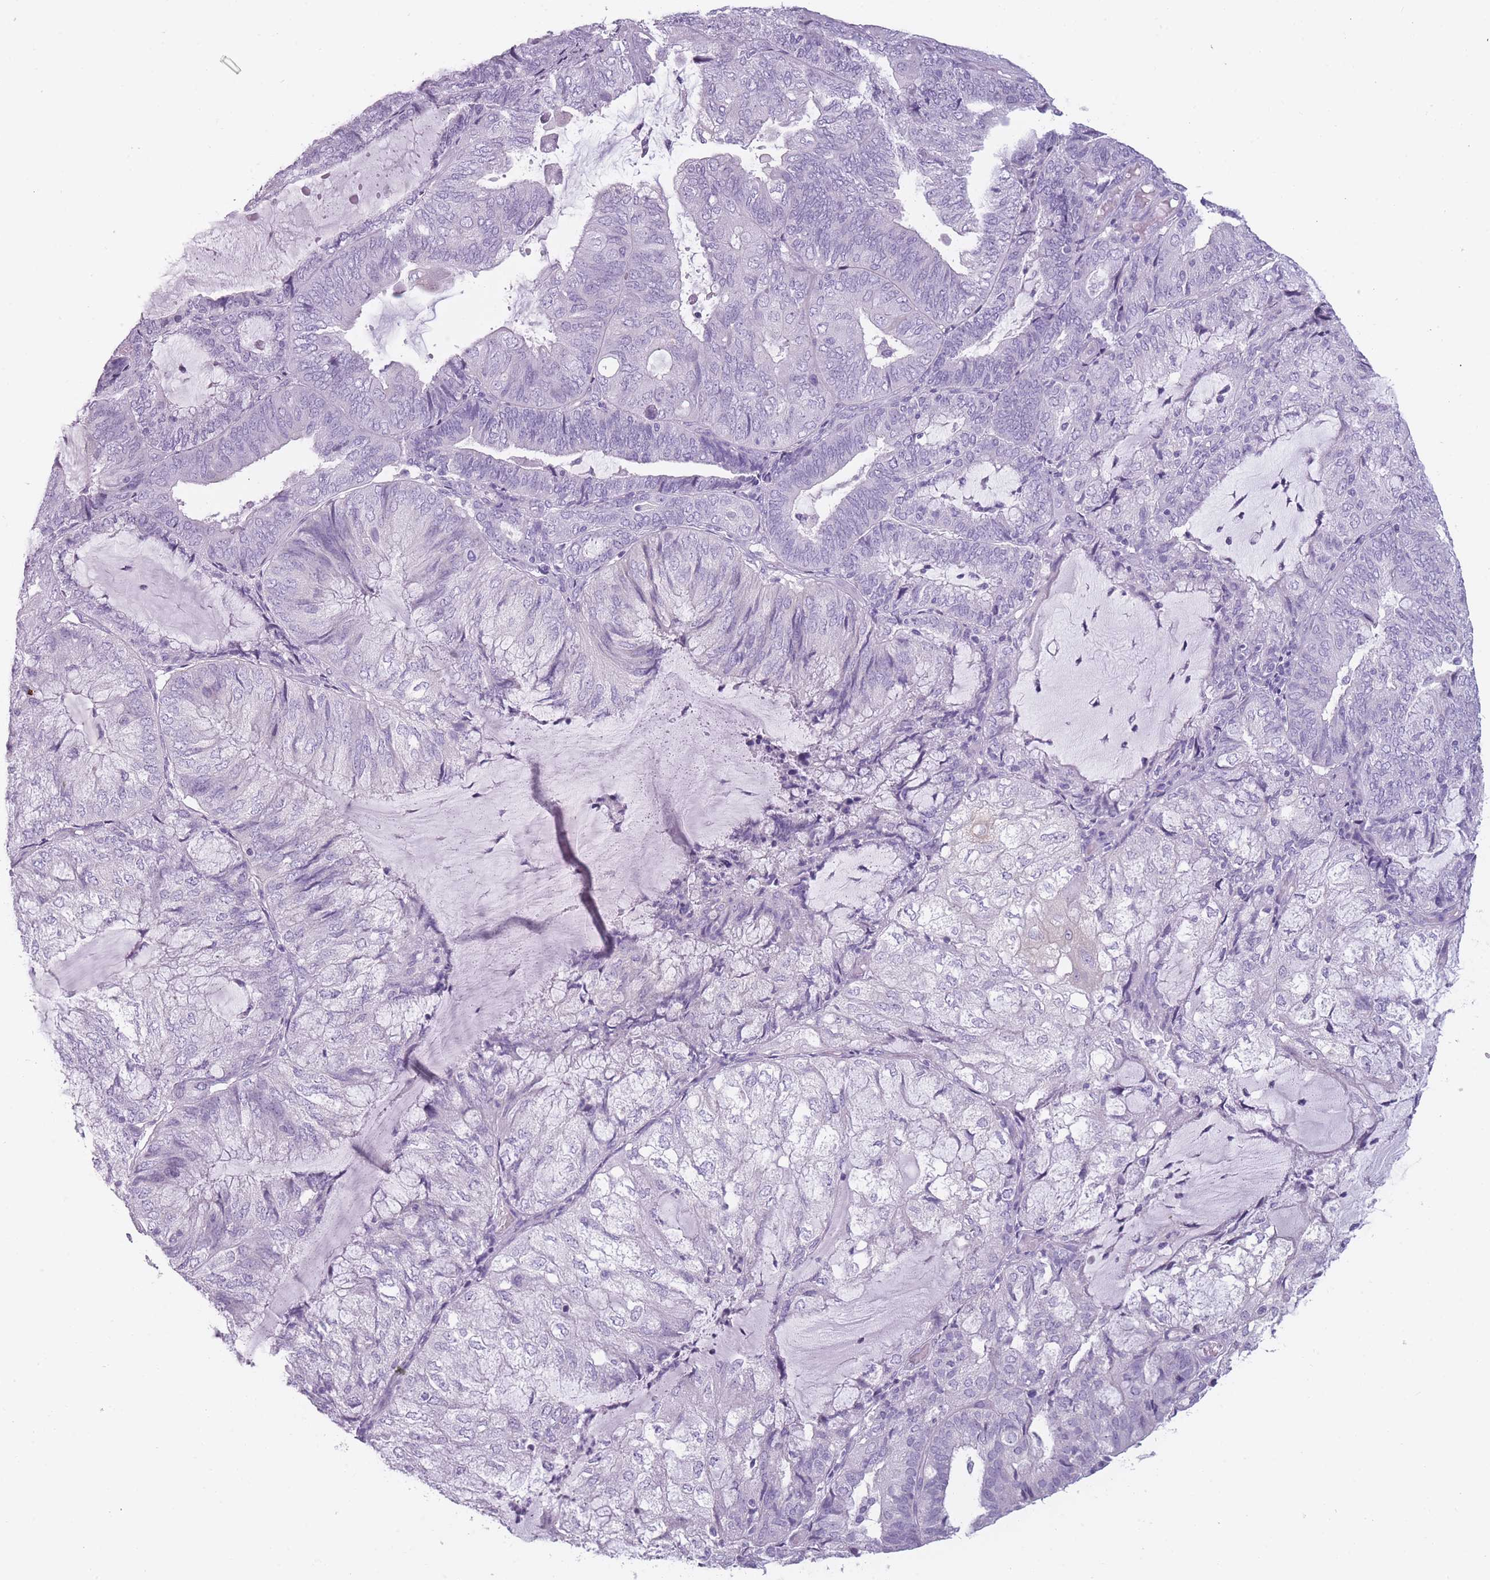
{"staining": {"intensity": "negative", "quantity": "none", "location": "none"}, "tissue": "endometrial cancer", "cell_type": "Tumor cells", "image_type": "cancer", "snomed": [{"axis": "morphology", "description": "Adenocarcinoma, NOS"}, {"axis": "topography", "description": "Endometrium"}], "caption": "Human endometrial adenocarcinoma stained for a protein using immunohistochemistry demonstrates no expression in tumor cells.", "gene": "PPFIA3", "patient": {"sex": "female", "age": 81}}